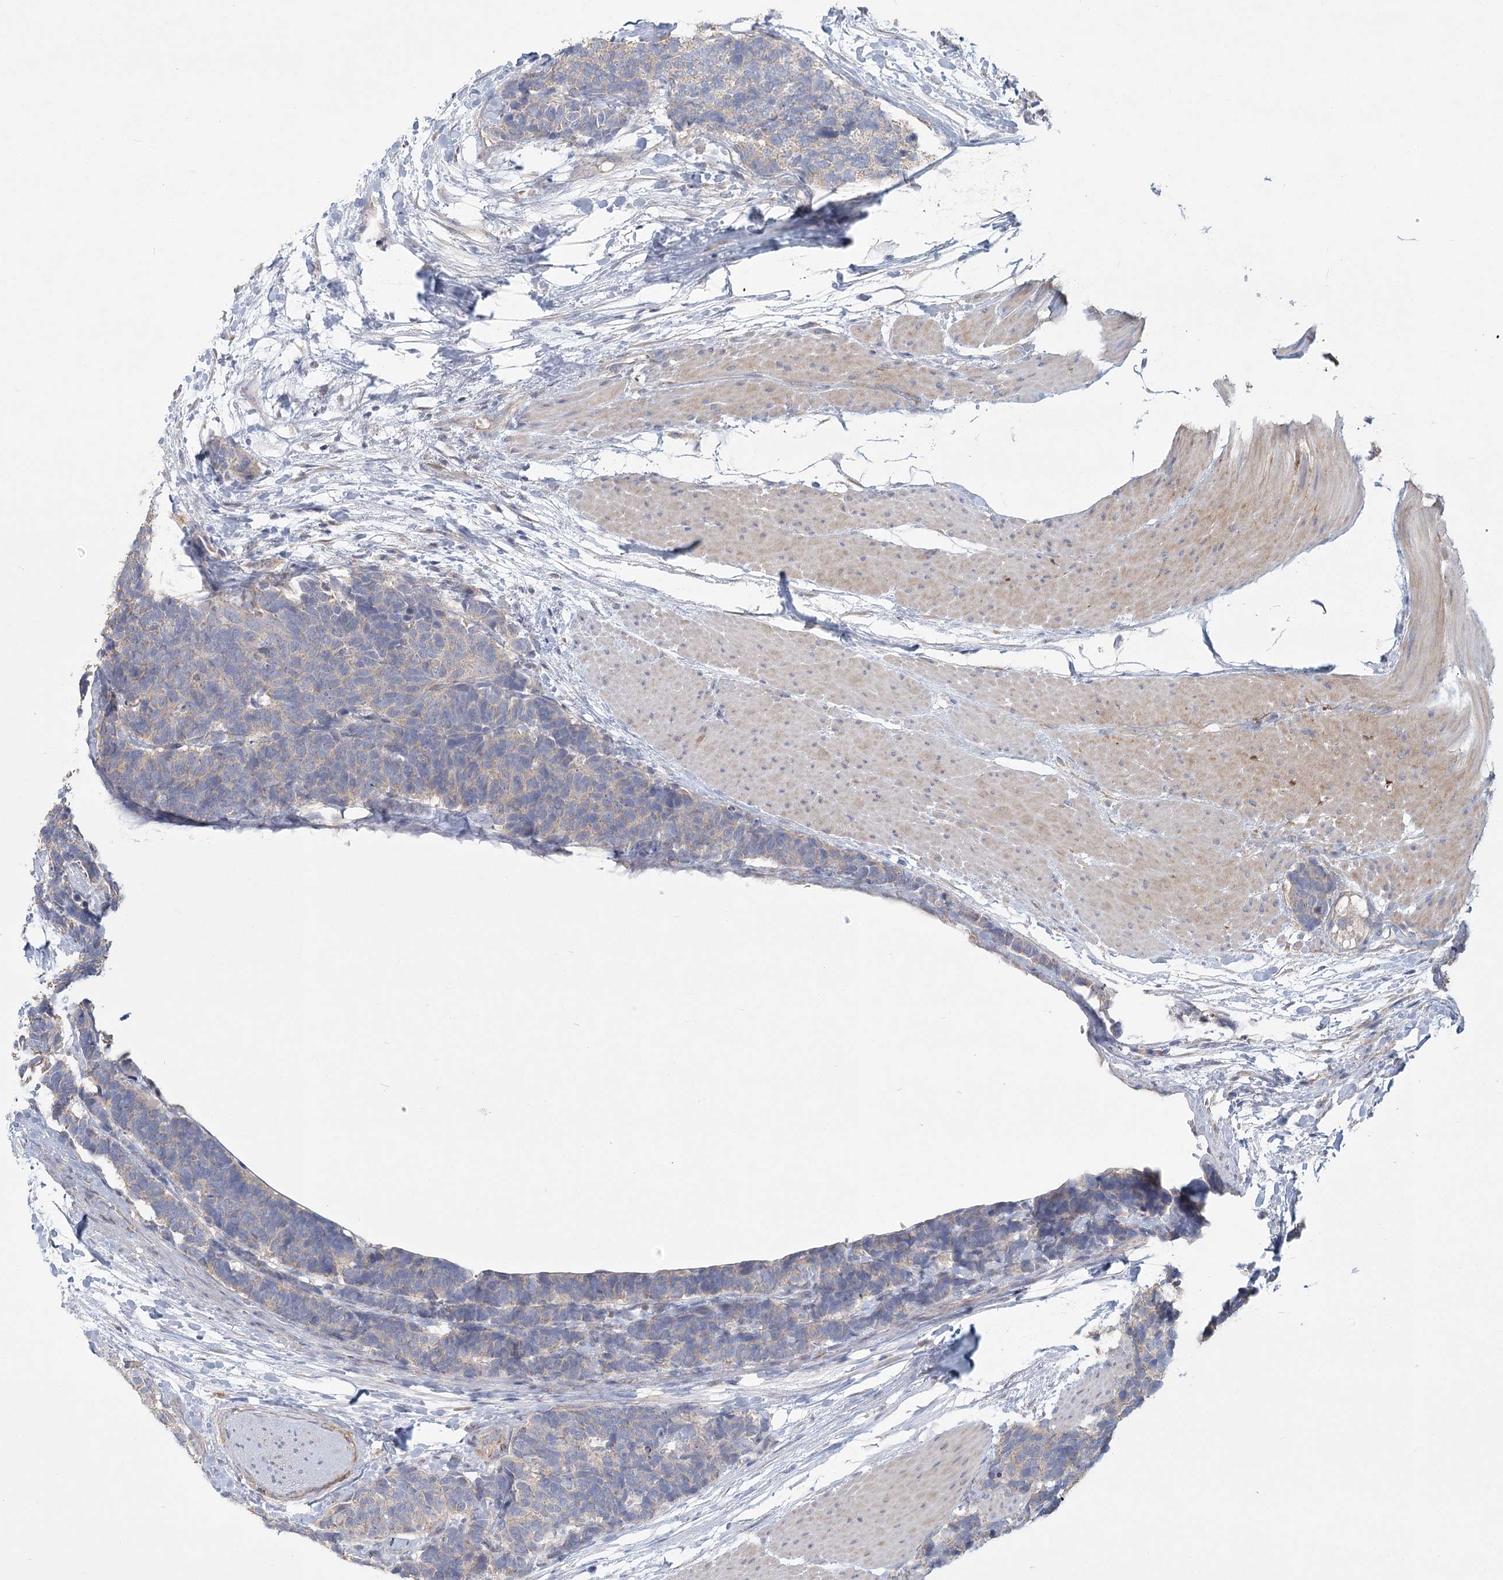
{"staining": {"intensity": "negative", "quantity": "none", "location": "none"}, "tissue": "carcinoid", "cell_type": "Tumor cells", "image_type": "cancer", "snomed": [{"axis": "morphology", "description": "Carcinoma, NOS"}, {"axis": "morphology", "description": "Carcinoid, malignant, NOS"}, {"axis": "topography", "description": "Urinary bladder"}], "caption": "Carcinoma was stained to show a protein in brown. There is no significant positivity in tumor cells.", "gene": "CNTLN", "patient": {"sex": "male", "age": 57}}